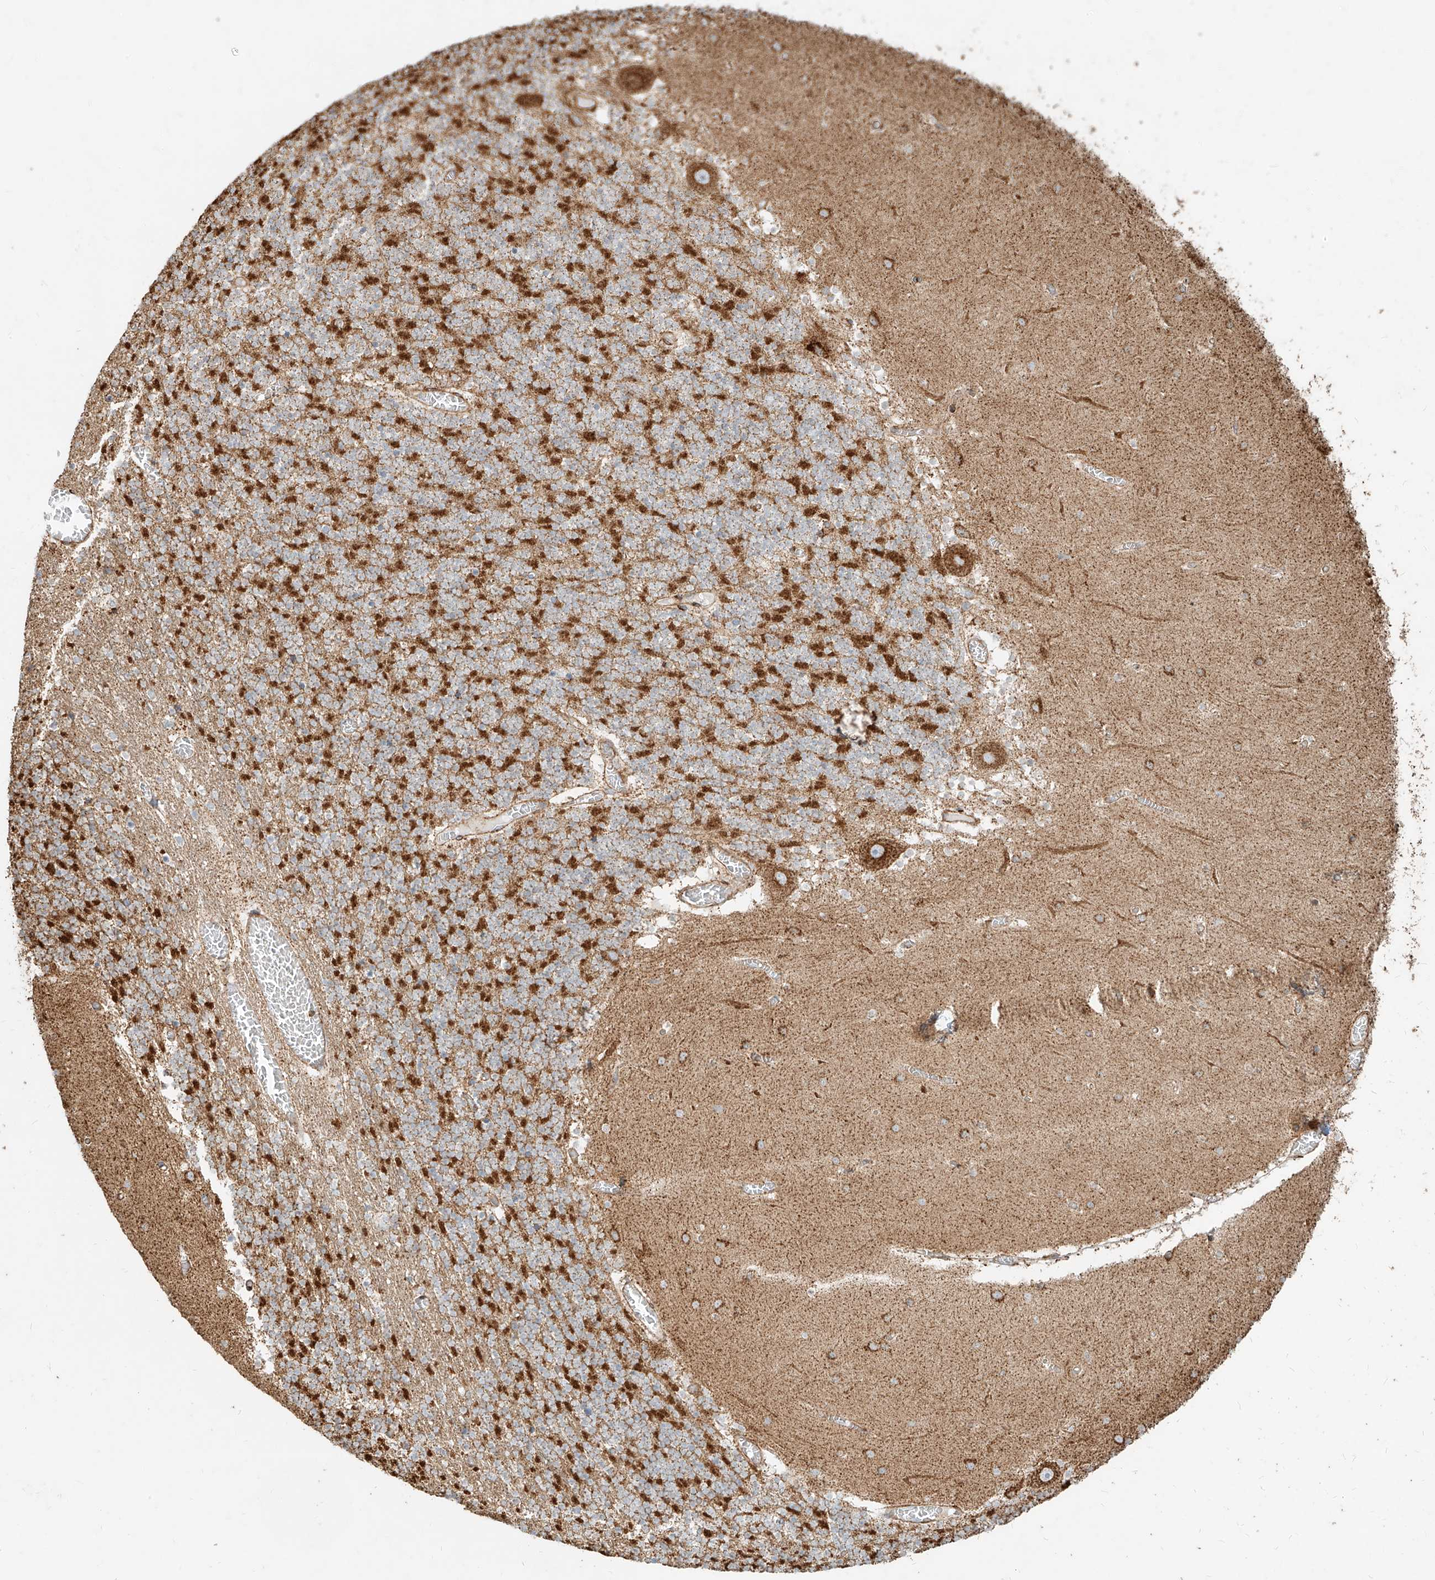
{"staining": {"intensity": "moderate", "quantity": "<25%", "location": "cytoplasmic/membranous"}, "tissue": "cerebellum", "cell_type": "Cells in granular layer", "image_type": "normal", "snomed": [{"axis": "morphology", "description": "Normal tissue, NOS"}, {"axis": "topography", "description": "Cerebellum"}], "caption": "Human cerebellum stained with a brown dye exhibits moderate cytoplasmic/membranous positive staining in about <25% of cells in granular layer.", "gene": "MTX2", "patient": {"sex": "female", "age": 28}}